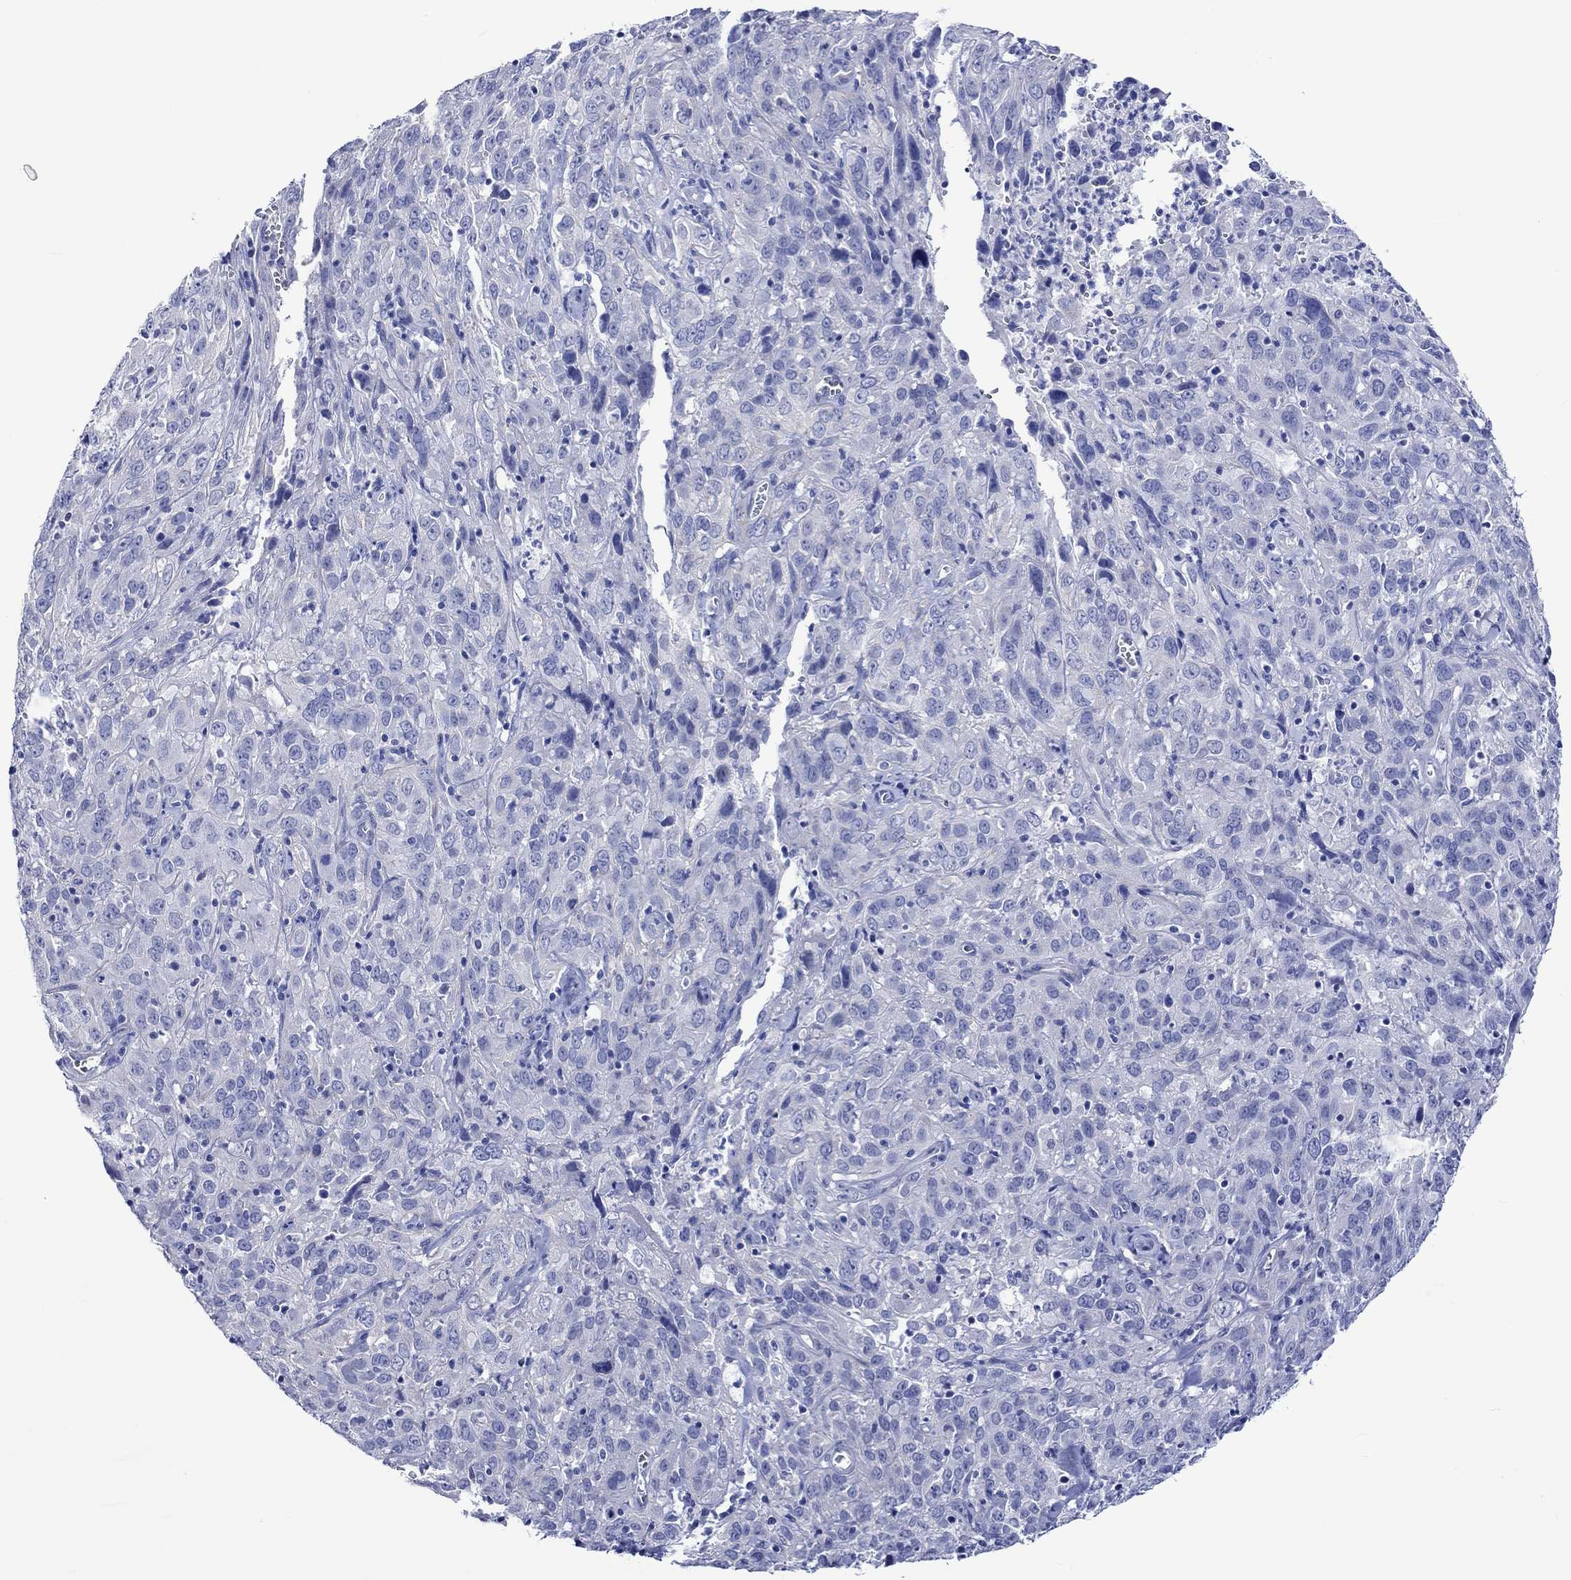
{"staining": {"intensity": "negative", "quantity": "none", "location": "none"}, "tissue": "cervical cancer", "cell_type": "Tumor cells", "image_type": "cancer", "snomed": [{"axis": "morphology", "description": "Squamous cell carcinoma, NOS"}, {"axis": "topography", "description": "Cervix"}], "caption": "This is an immunohistochemistry (IHC) histopathology image of human squamous cell carcinoma (cervical). There is no positivity in tumor cells.", "gene": "HARBI1", "patient": {"sex": "female", "age": 32}}